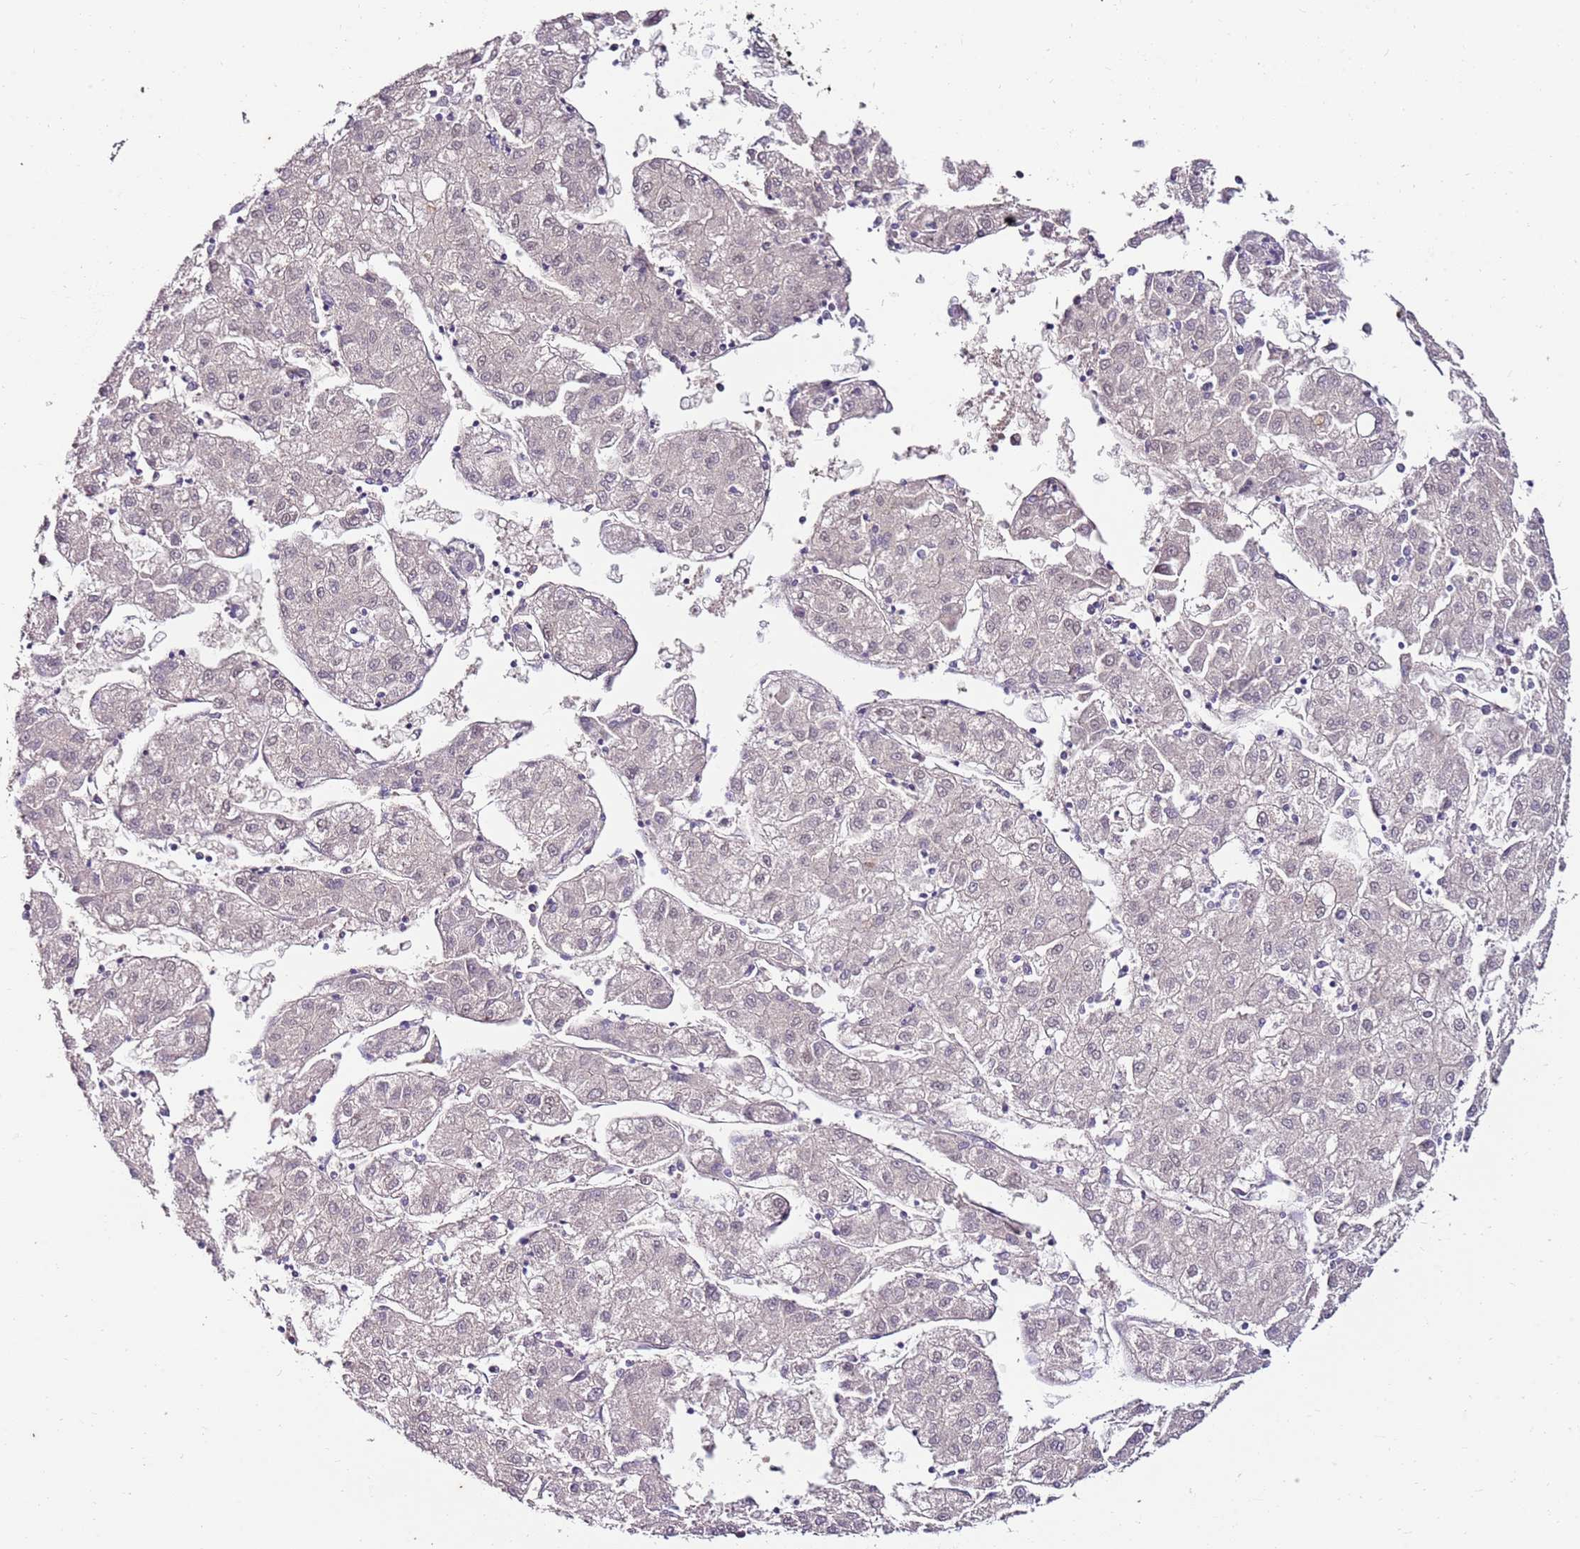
{"staining": {"intensity": "negative", "quantity": "none", "location": "none"}, "tissue": "liver cancer", "cell_type": "Tumor cells", "image_type": "cancer", "snomed": [{"axis": "morphology", "description": "Carcinoma, Hepatocellular, NOS"}, {"axis": "topography", "description": "Liver"}], "caption": "This histopathology image is of liver cancer stained with immunohistochemistry to label a protein in brown with the nuclei are counter-stained blue. There is no expression in tumor cells. (Stains: DAB IHC with hematoxylin counter stain, Microscopy: brightfield microscopy at high magnification).", "gene": "SLC44A4", "patient": {"sex": "male", "age": 72}}